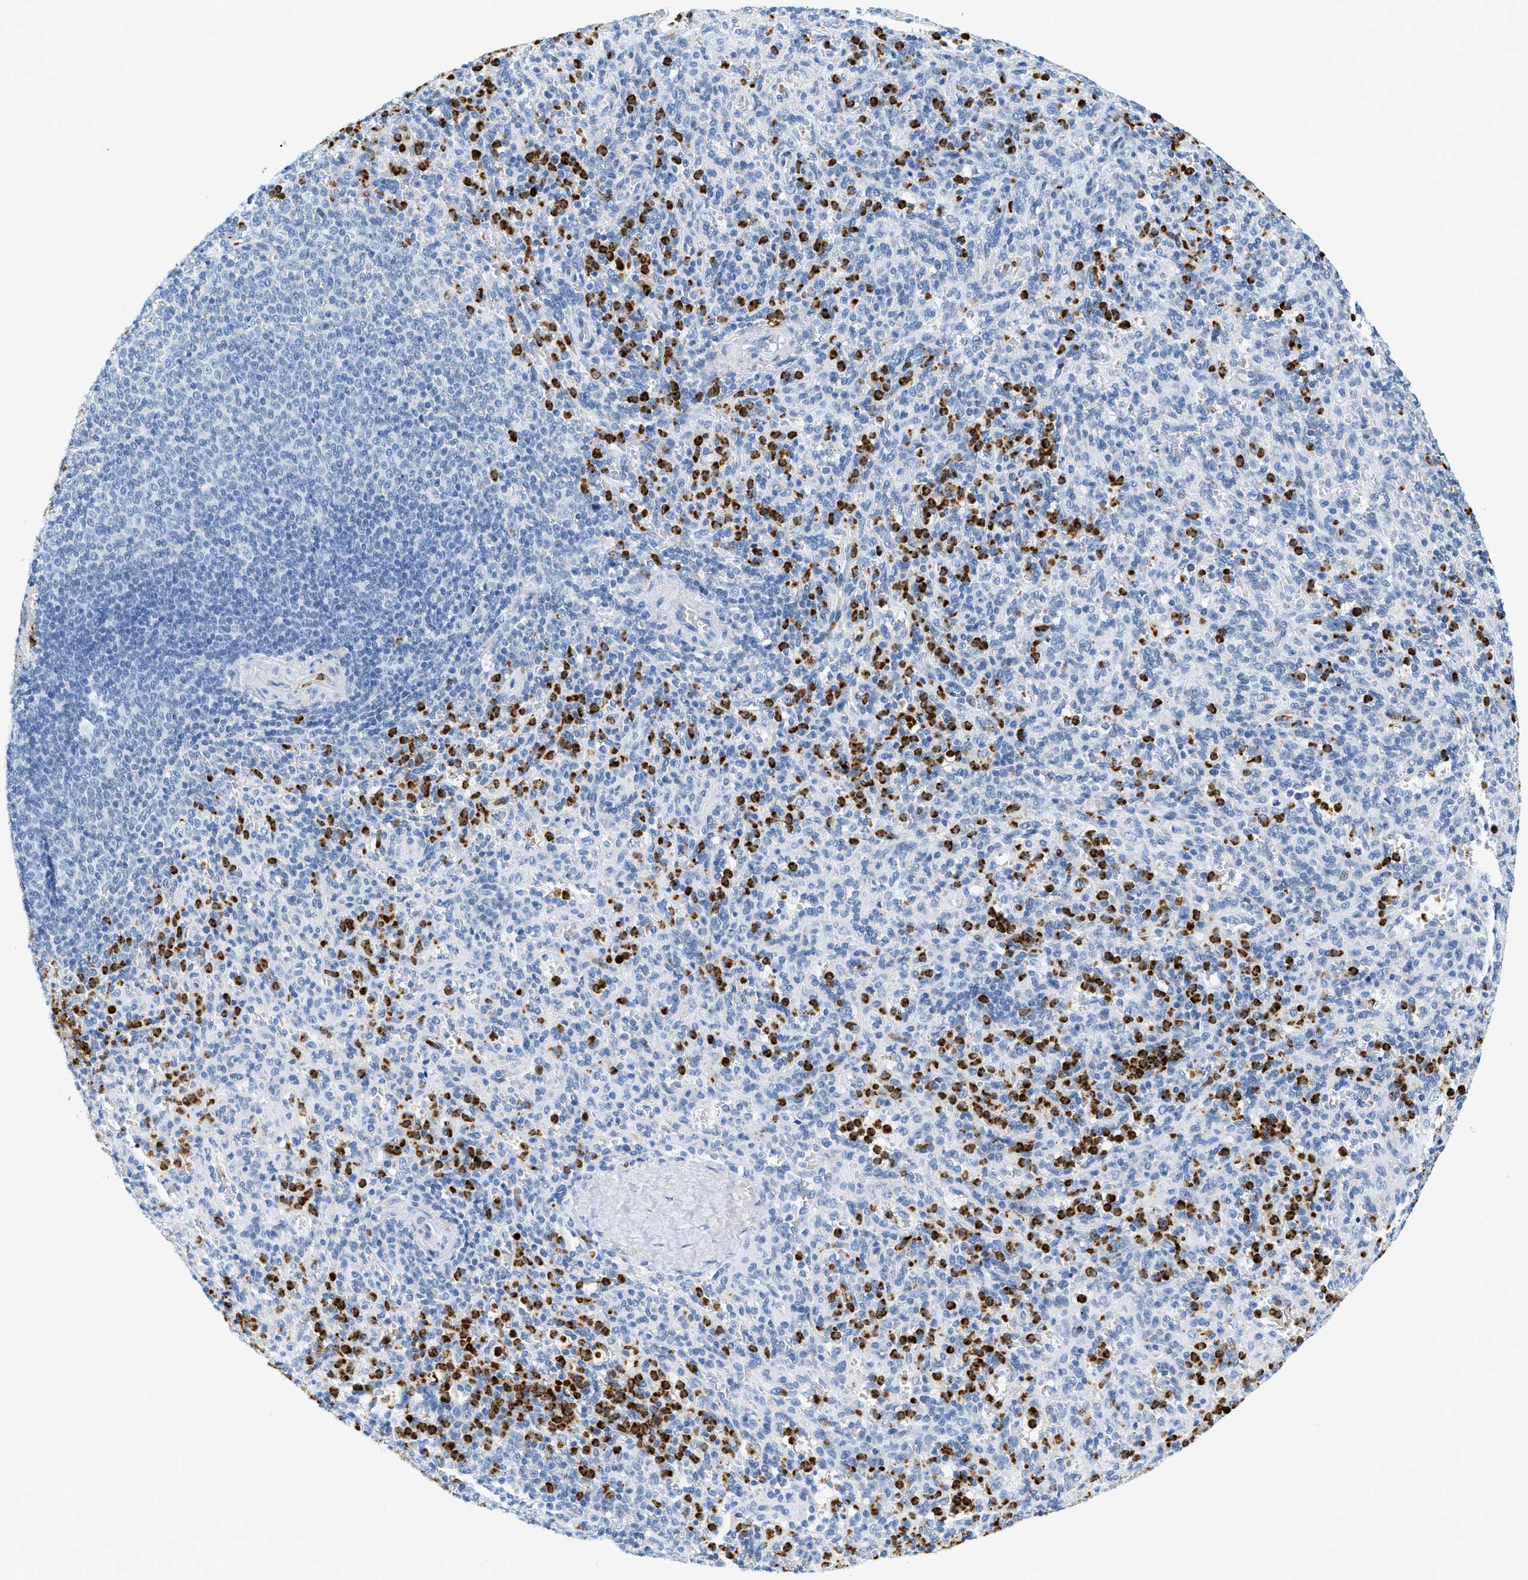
{"staining": {"intensity": "strong", "quantity": "<25%", "location": "cytoplasmic/membranous"}, "tissue": "spleen", "cell_type": "Cells in red pulp", "image_type": "normal", "snomed": [{"axis": "morphology", "description": "Normal tissue, NOS"}, {"axis": "topography", "description": "Spleen"}], "caption": "IHC image of normal human spleen stained for a protein (brown), which shows medium levels of strong cytoplasmic/membranous expression in approximately <25% of cells in red pulp.", "gene": "LCN2", "patient": {"sex": "male", "age": 36}}